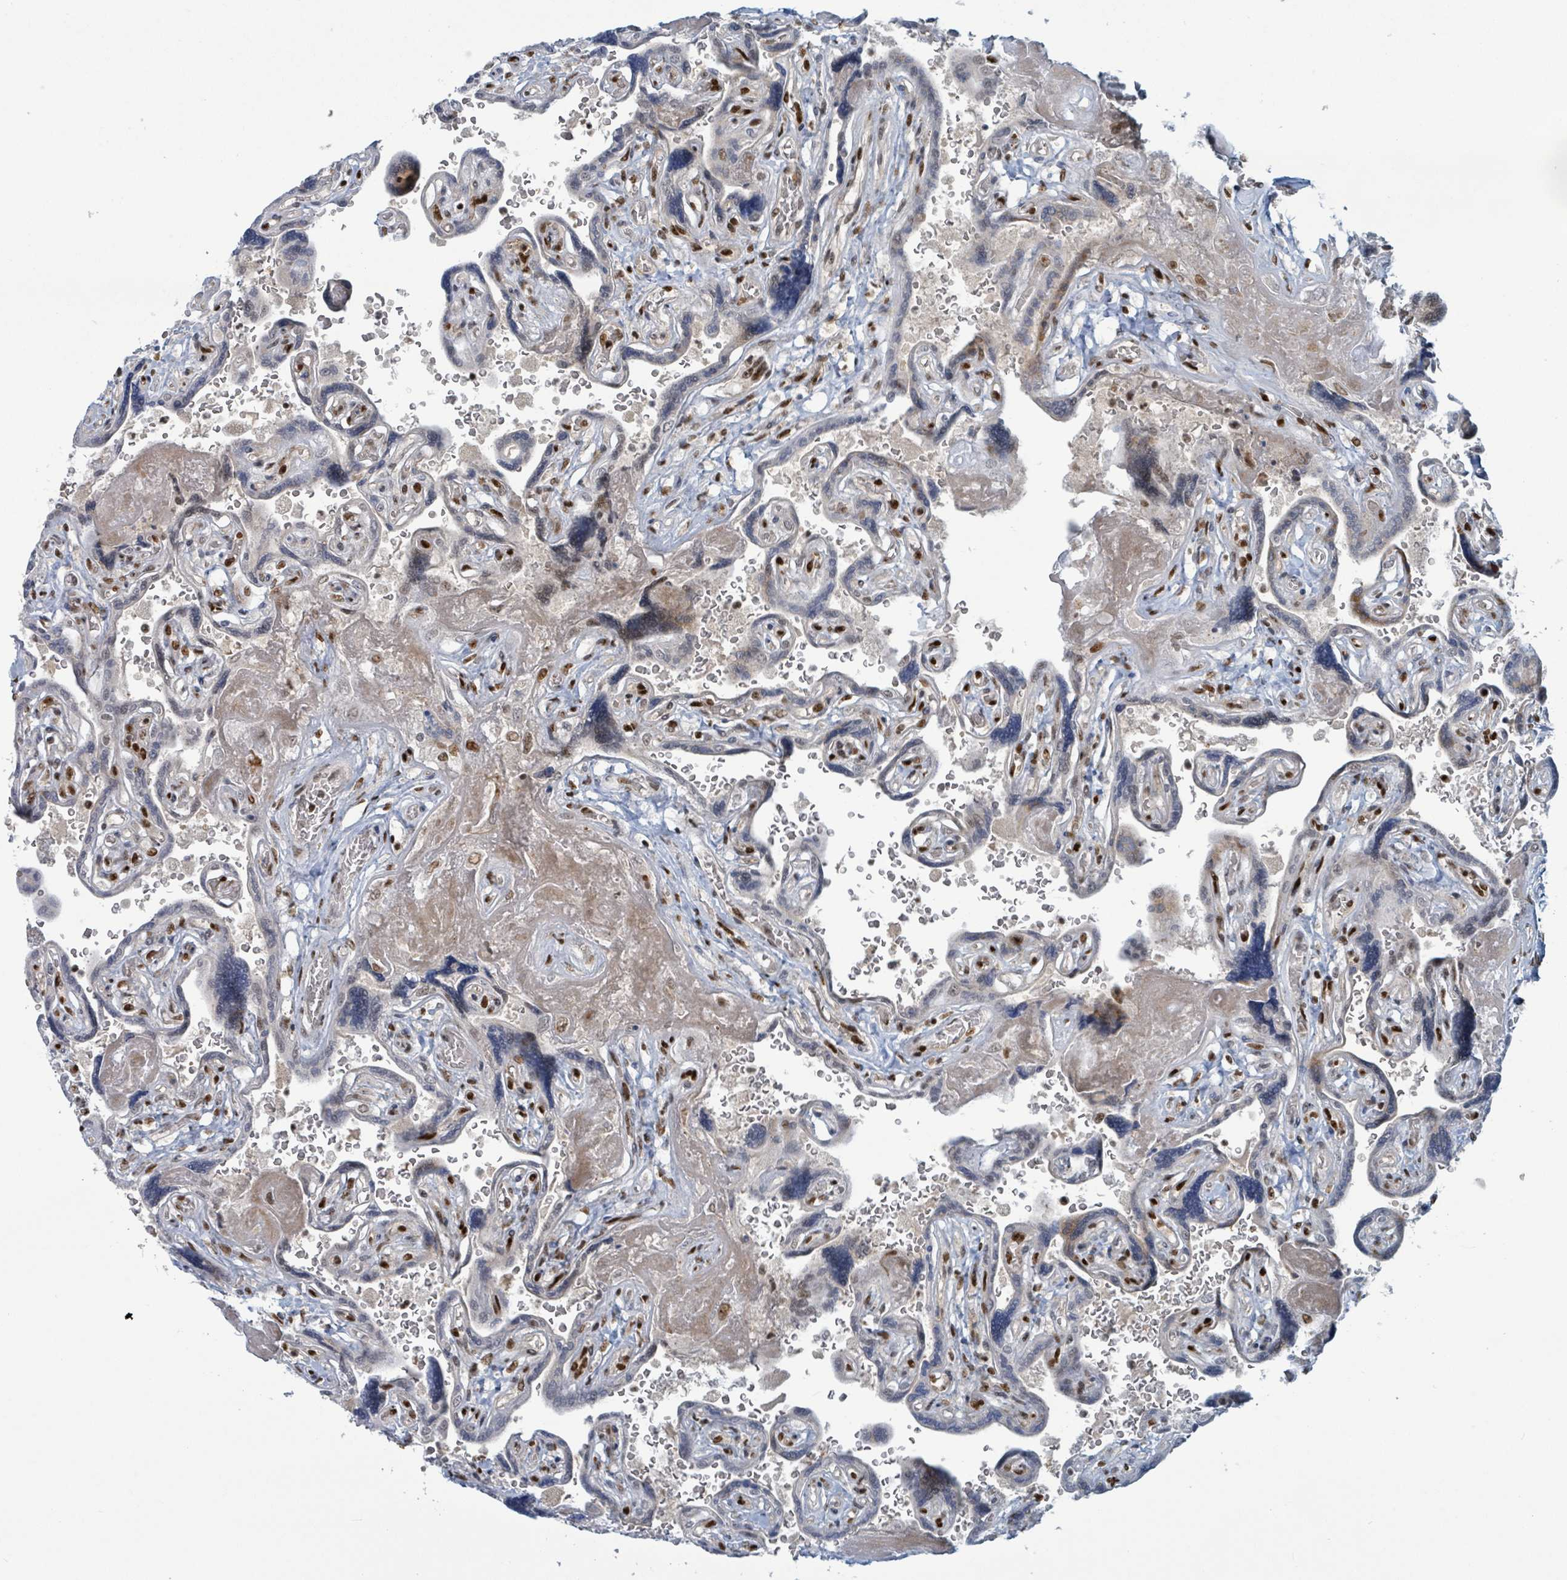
{"staining": {"intensity": "moderate", "quantity": "25%-75%", "location": "nuclear"}, "tissue": "placenta", "cell_type": "Trophoblastic cells", "image_type": "normal", "snomed": [{"axis": "morphology", "description": "Normal tissue, NOS"}, {"axis": "topography", "description": "Placenta"}], "caption": "Protein staining demonstrates moderate nuclear positivity in about 25%-75% of trophoblastic cells in benign placenta.", "gene": "KLF3", "patient": {"sex": "female", "age": 32}}